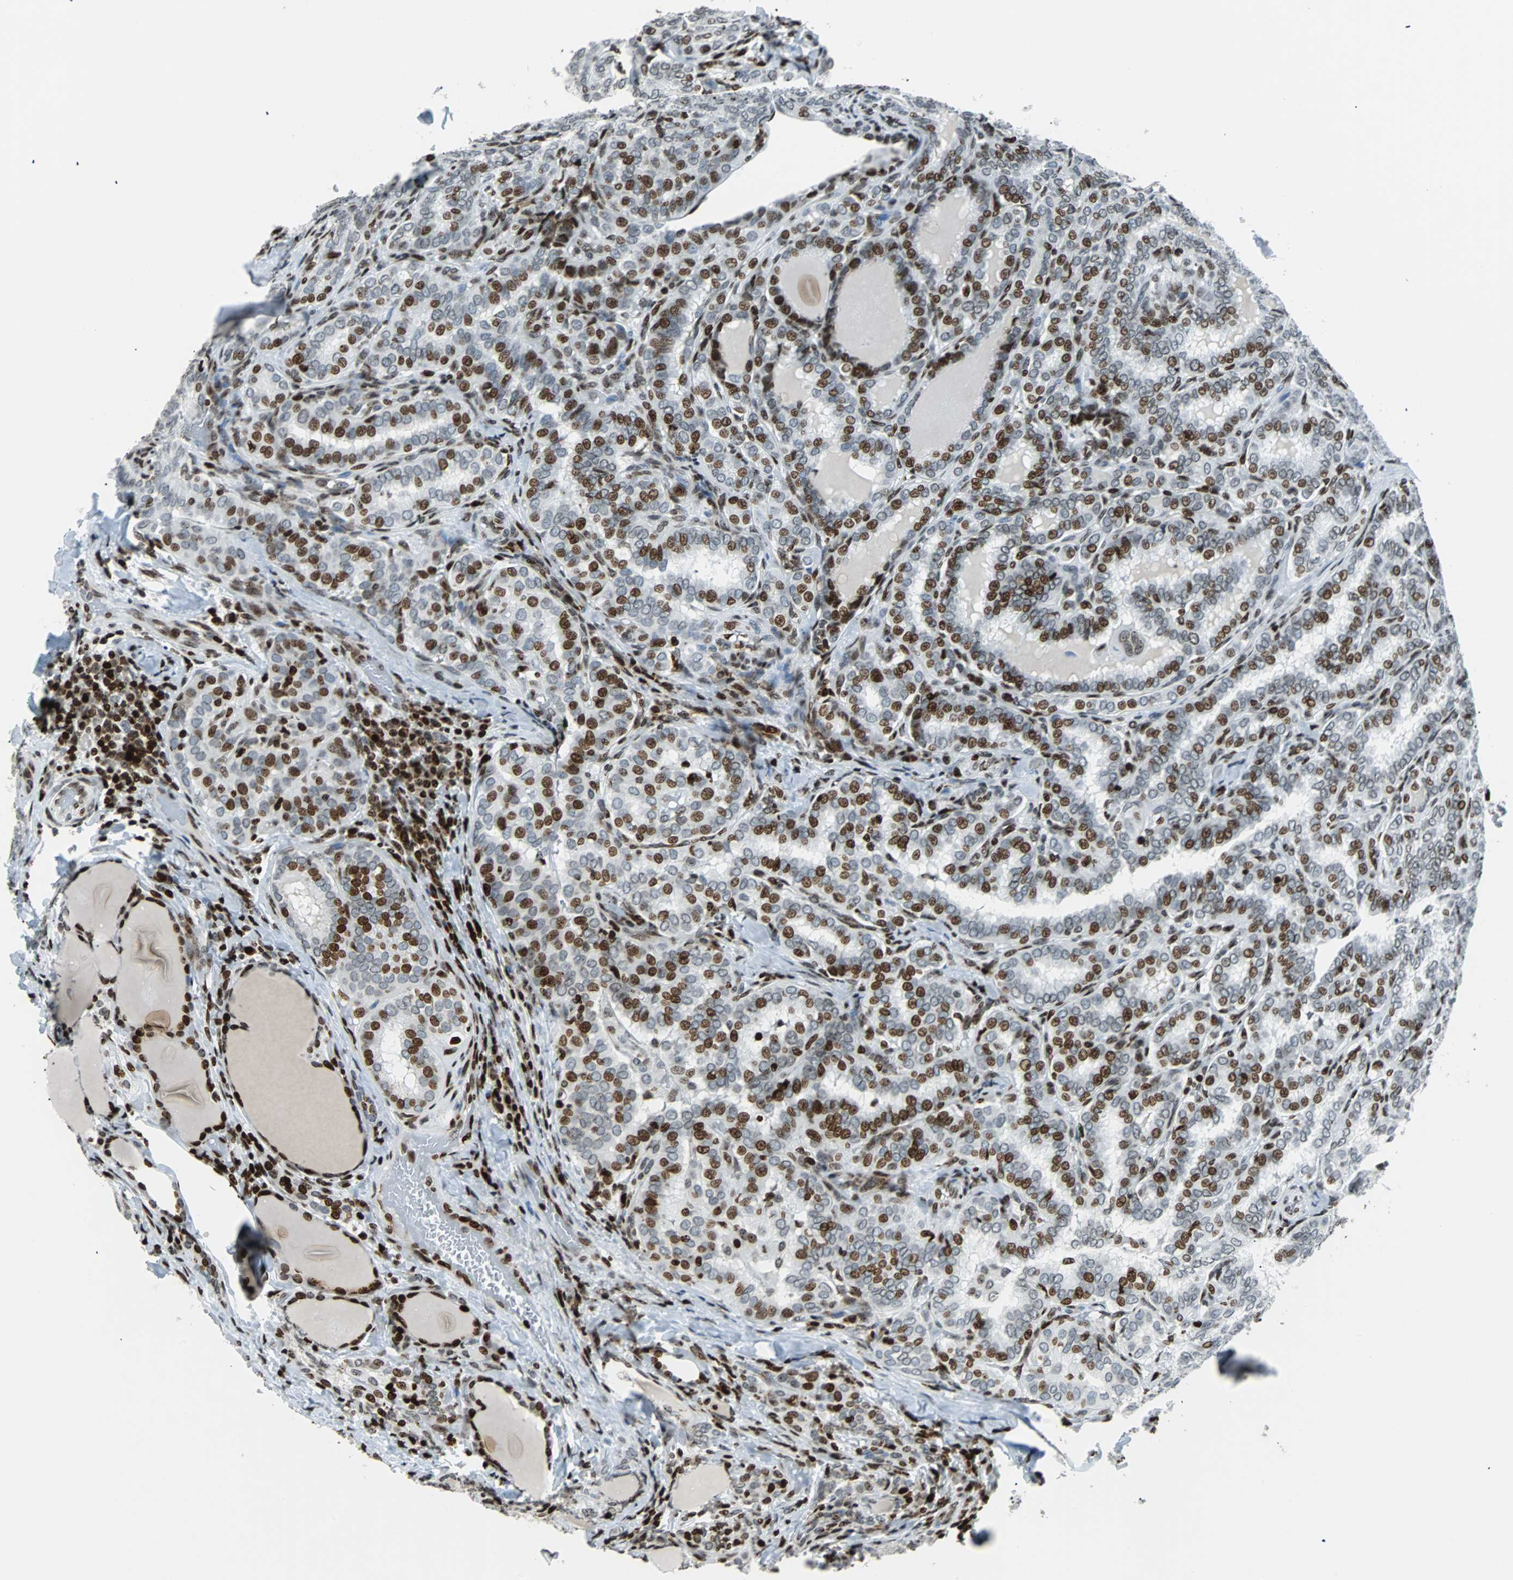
{"staining": {"intensity": "strong", "quantity": ">75%", "location": "nuclear"}, "tissue": "thyroid cancer", "cell_type": "Tumor cells", "image_type": "cancer", "snomed": [{"axis": "morphology", "description": "Normal tissue, NOS"}, {"axis": "morphology", "description": "Papillary adenocarcinoma, NOS"}, {"axis": "topography", "description": "Thyroid gland"}], "caption": "About >75% of tumor cells in human papillary adenocarcinoma (thyroid) display strong nuclear protein positivity as visualized by brown immunohistochemical staining.", "gene": "ZNF131", "patient": {"sex": "female", "age": 30}}